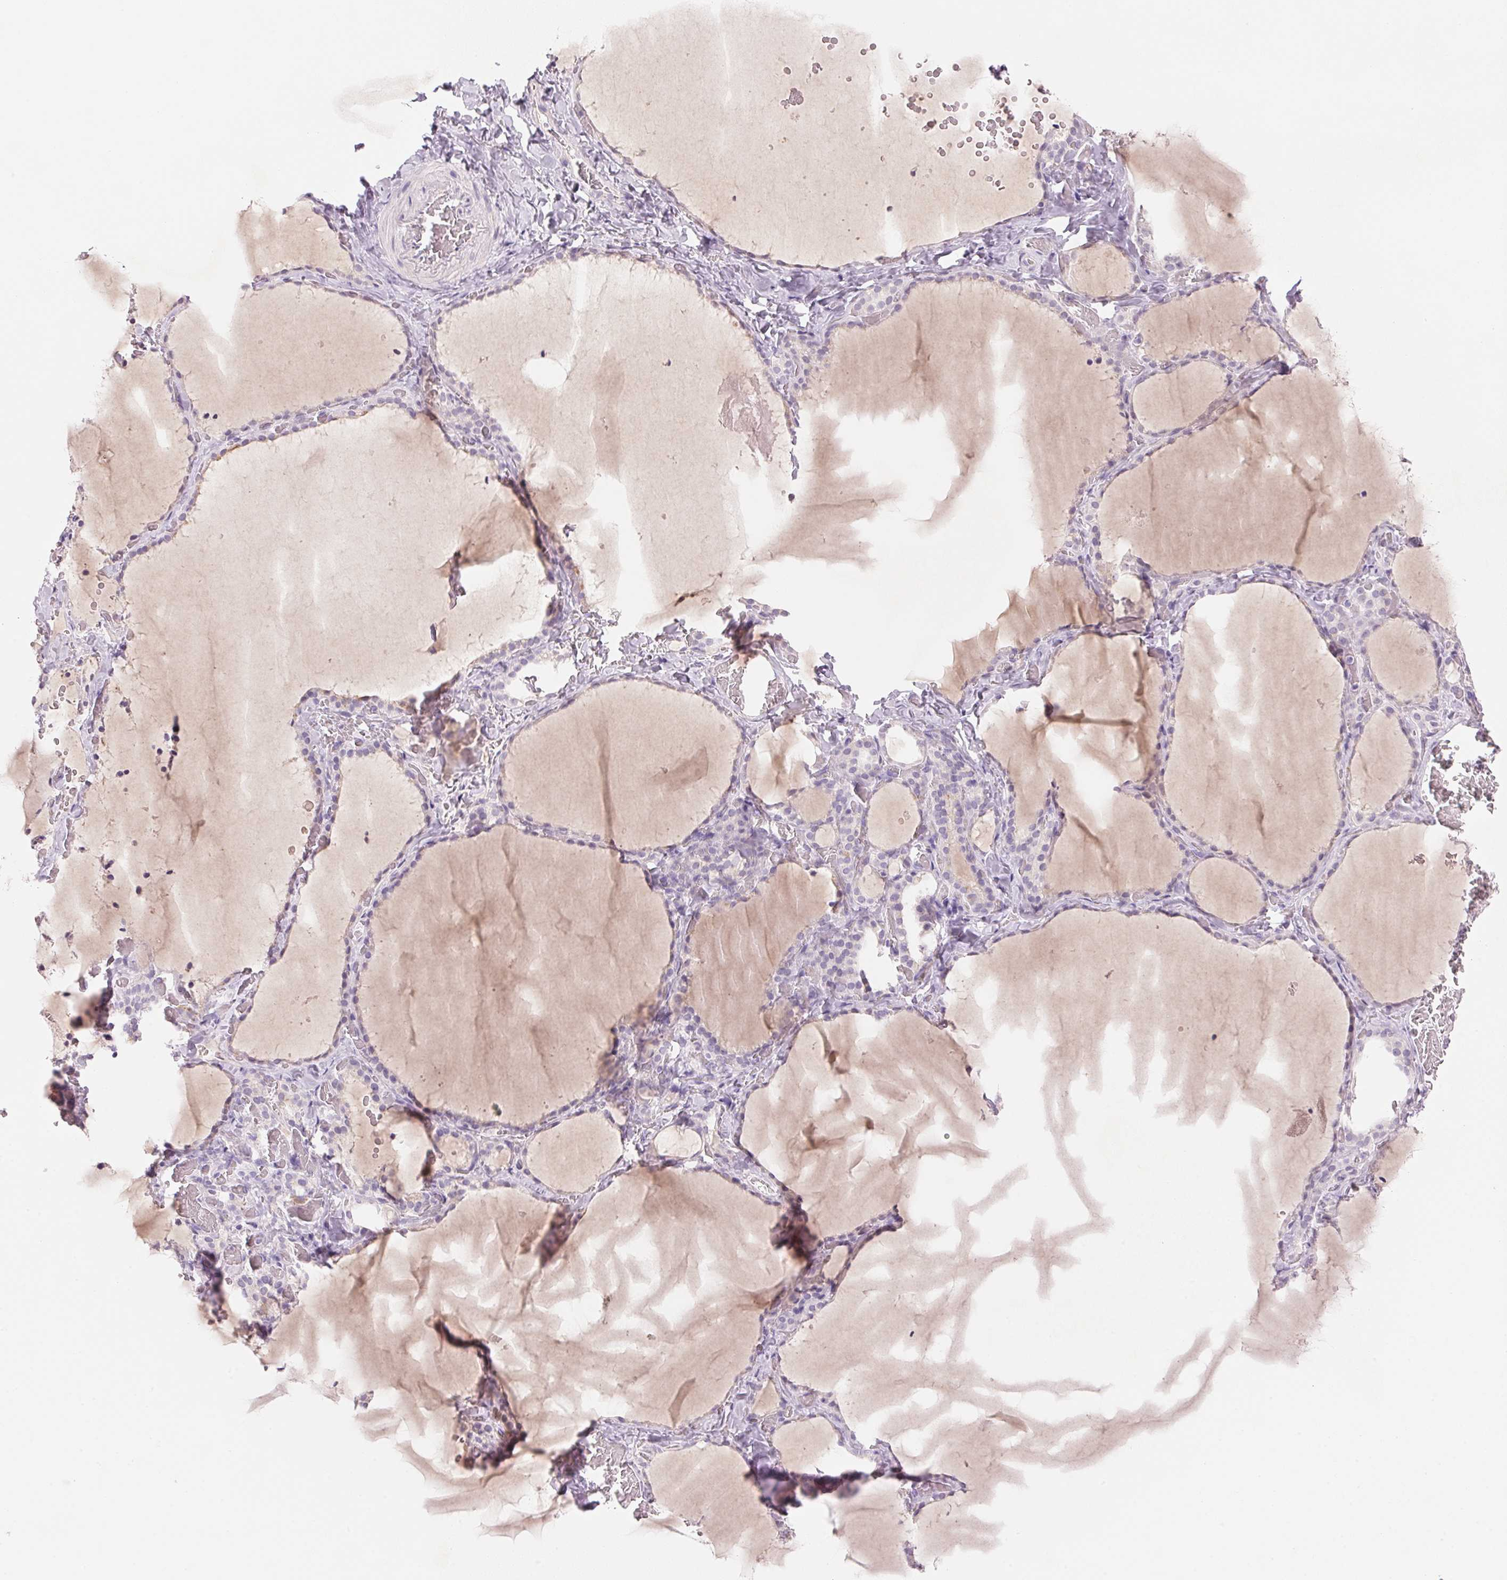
{"staining": {"intensity": "negative", "quantity": "none", "location": "none"}, "tissue": "thyroid gland", "cell_type": "Glandular cells", "image_type": "normal", "snomed": [{"axis": "morphology", "description": "Normal tissue, NOS"}, {"axis": "topography", "description": "Thyroid gland"}], "caption": "This image is of normal thyroid gland stained with immunohistochemistry to label a protein in brown with the nuclei are counter-stained blue. There is no staining in glandular cells. The staining was performed using DAB (3,3'-diaminobenzidine) to visualize the protein expression in brown, while the nuclei were stained in blue with hematoxylin (Magnification: 20x).", "gene": "CYP11B1", "patient": {"sex": "female", "age": 22}}